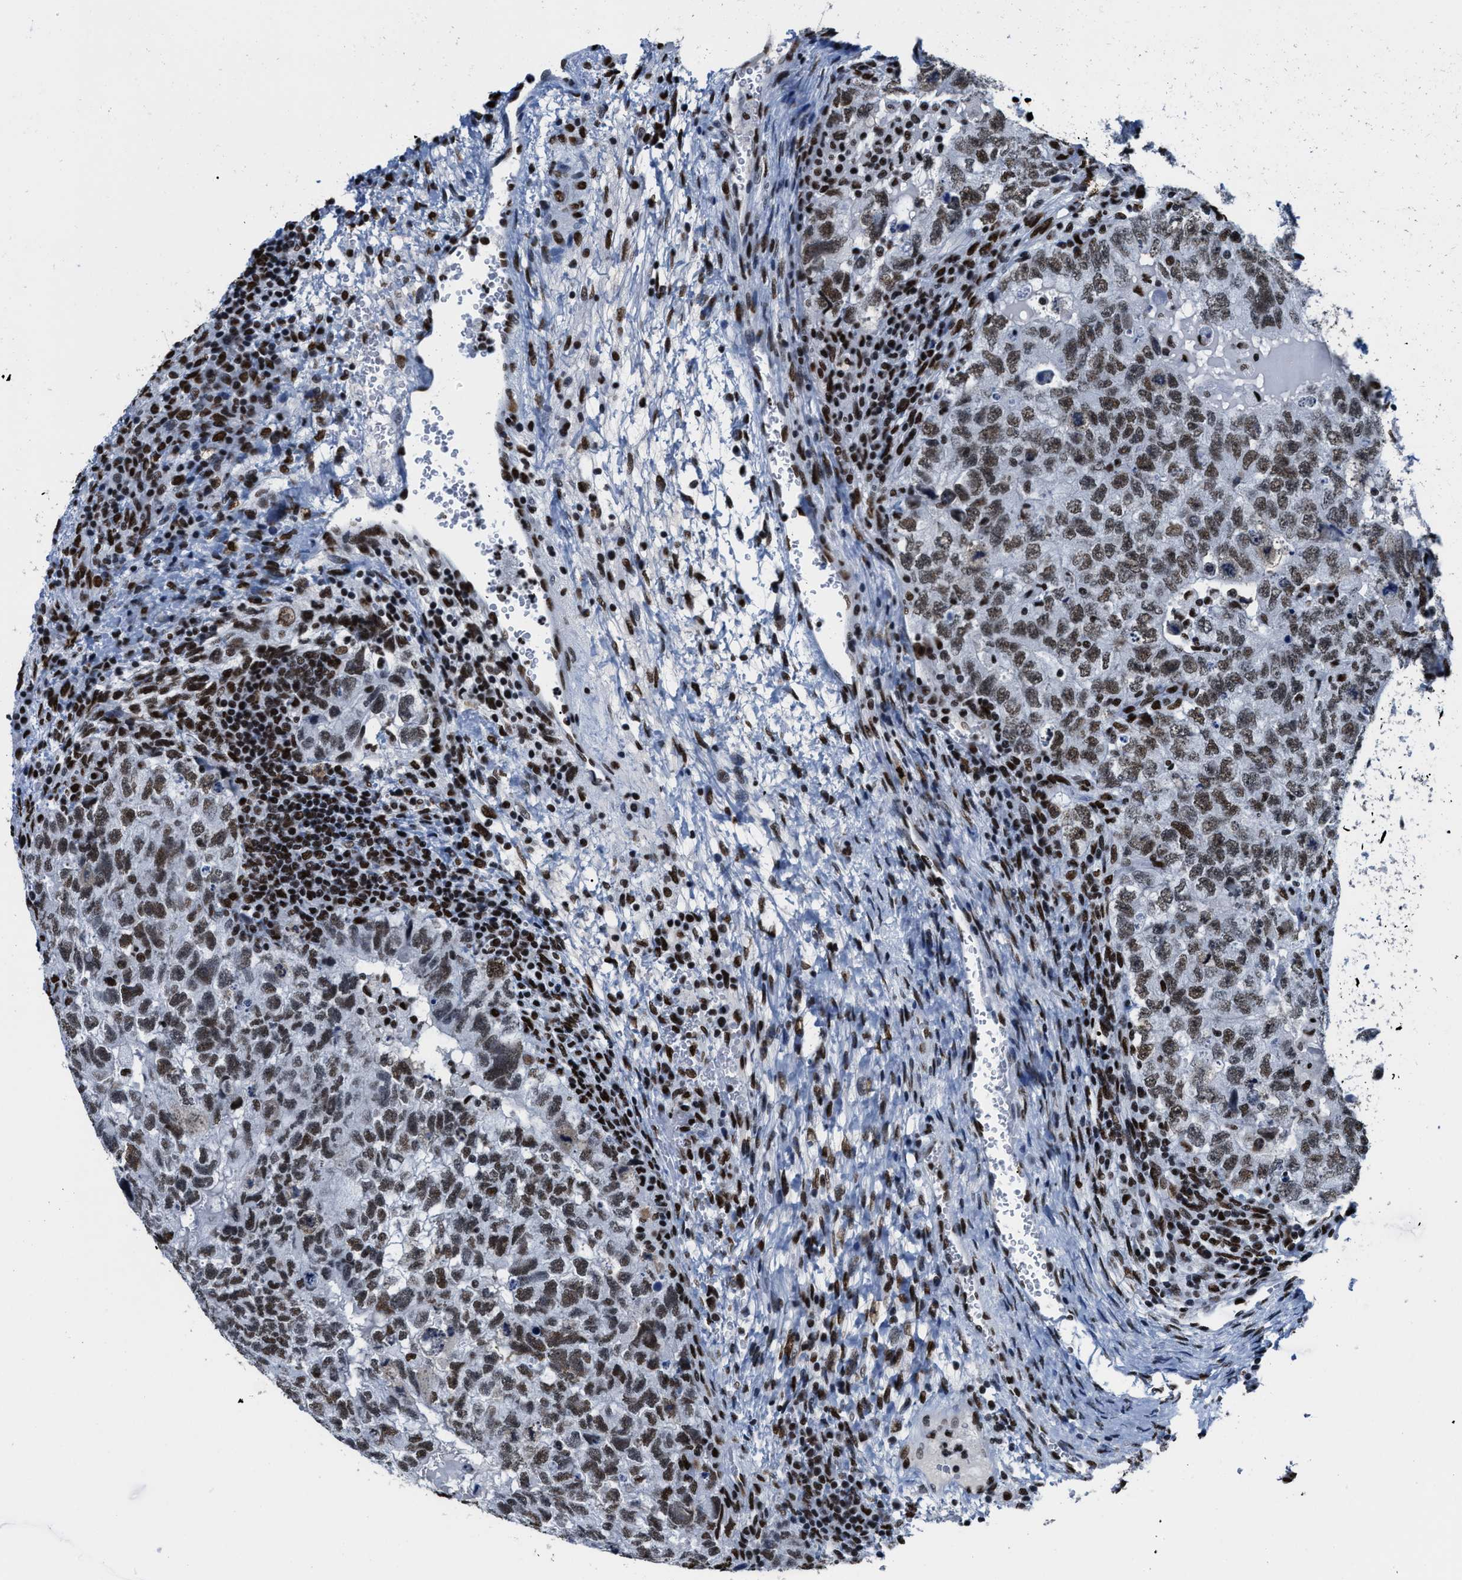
{"staining": {"intensity": "moderate", "quantity": "25%-75%", "location": "nuclear"}, "tissue": "testis cancer", "cell_type": "Tumor cells", "image_type": "cancer", "snomed": [{"axis": "morphology", "description": "Carcinoma, Embryonal, NOS"}, {"axis": "topography", "description": "Testis"}], "caption": "DAB (3,3'-diaminobenzidine) immunohistochemical staining of human testis cancer shows moderate nuclear protein positivity in approximately 25%-75% of tumor cells. Immunohistochemistry stains the protein of interest in brown and the nuclei are stained blue.", "gene": "SMARCC2", "patient": {"sex": "male", "age": 36}}